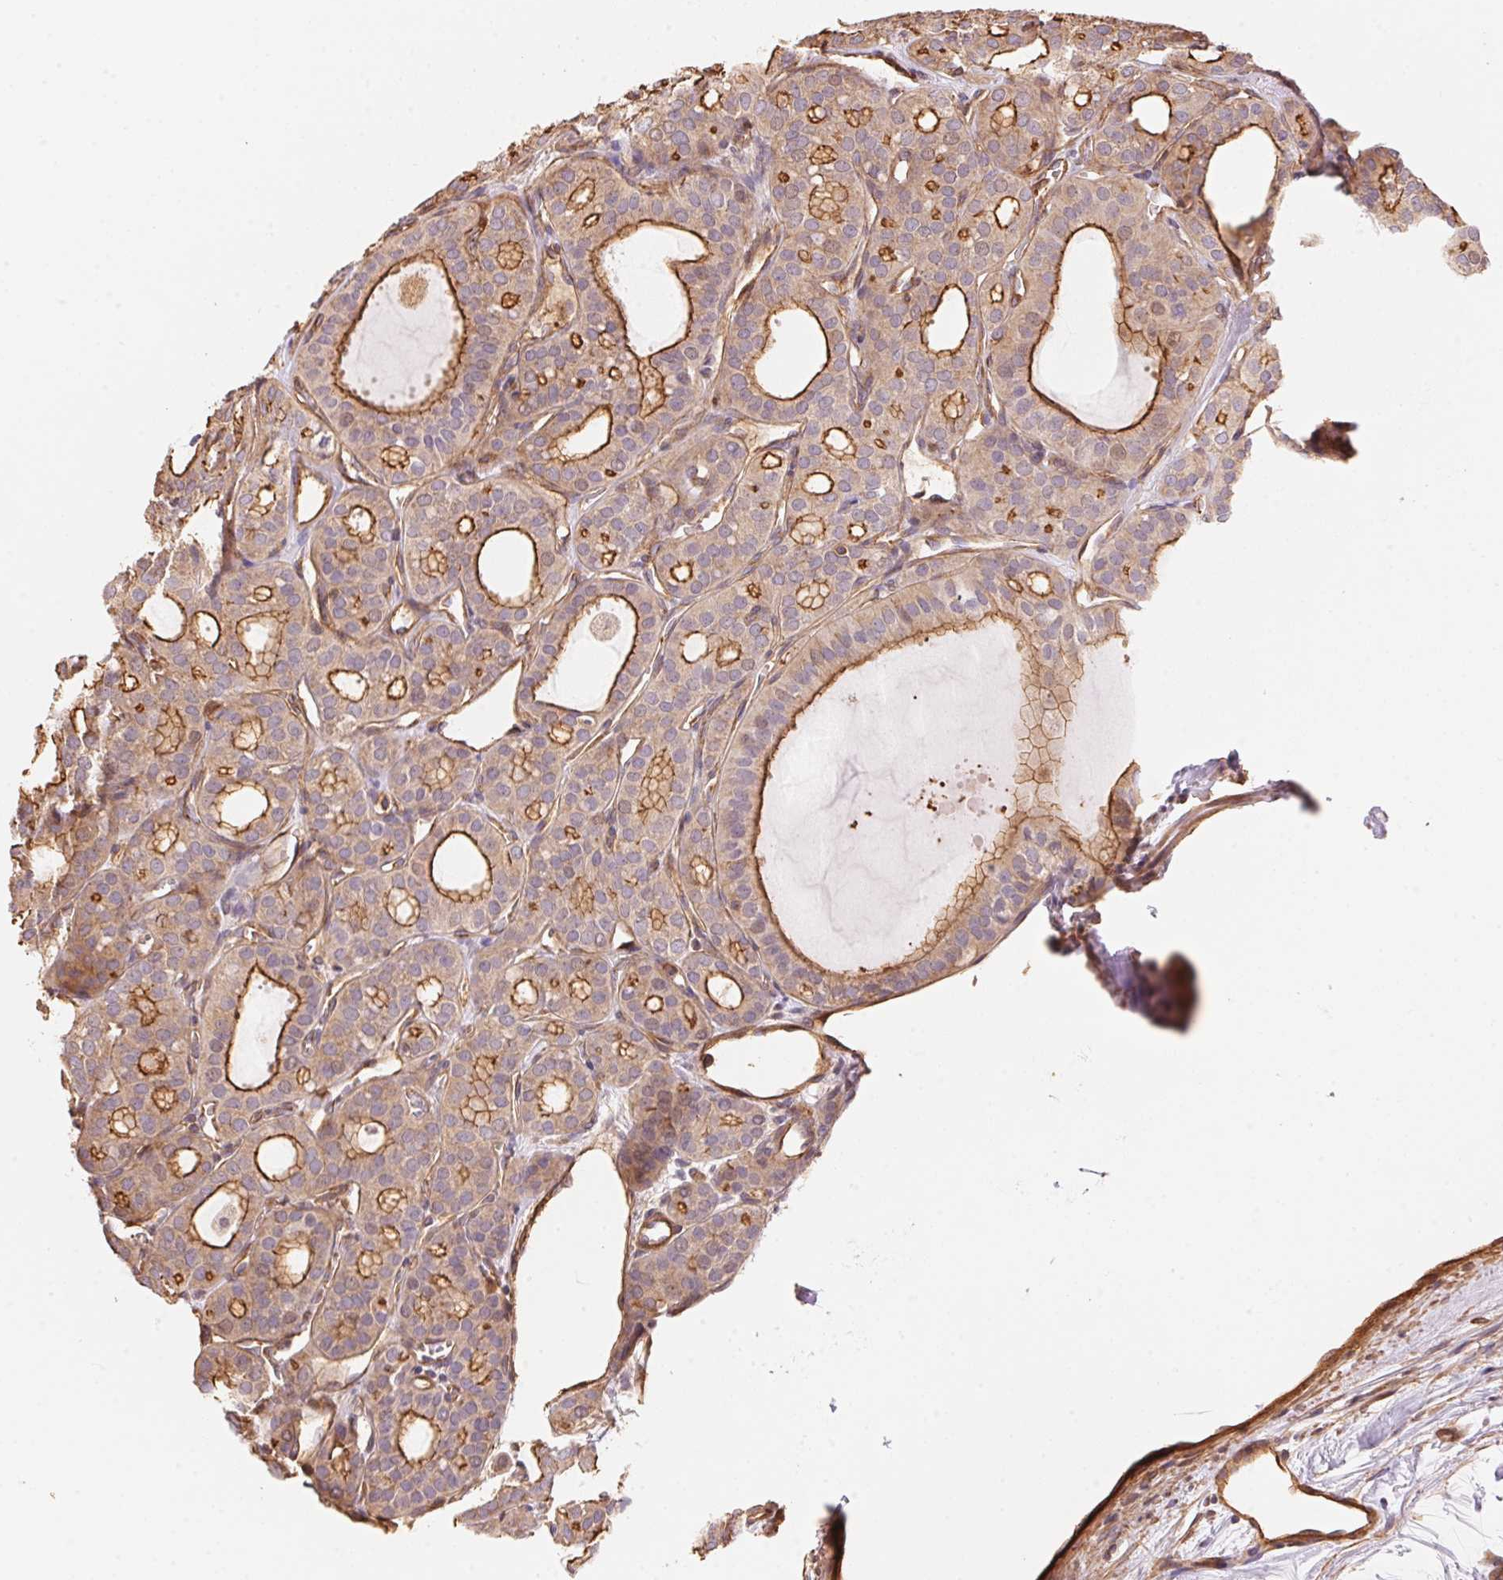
{"staining": {"intensity": "strong", "quantity": "25%-75%", "location": "cytoplasmic/membranous"}, "tissue": "thyroid cancer", "cell_type": "Tumor cells", "image_type": "cancer", "snomed": [{"axis": "morphology", "description": "Follicular adenoma carcinoma, NOS"}, {"axis": "topography", "description": "Thyroid gland"}], "caption": "Strong cytoplasmic/membranous expression for a protein is identified in about 25%-75% of tumor cells of follicular adenoma carcinoma (thyroid) using immunohistochemistry.", "gene": "FRAS1", "patient": {"sex": "male", "age": 75}}